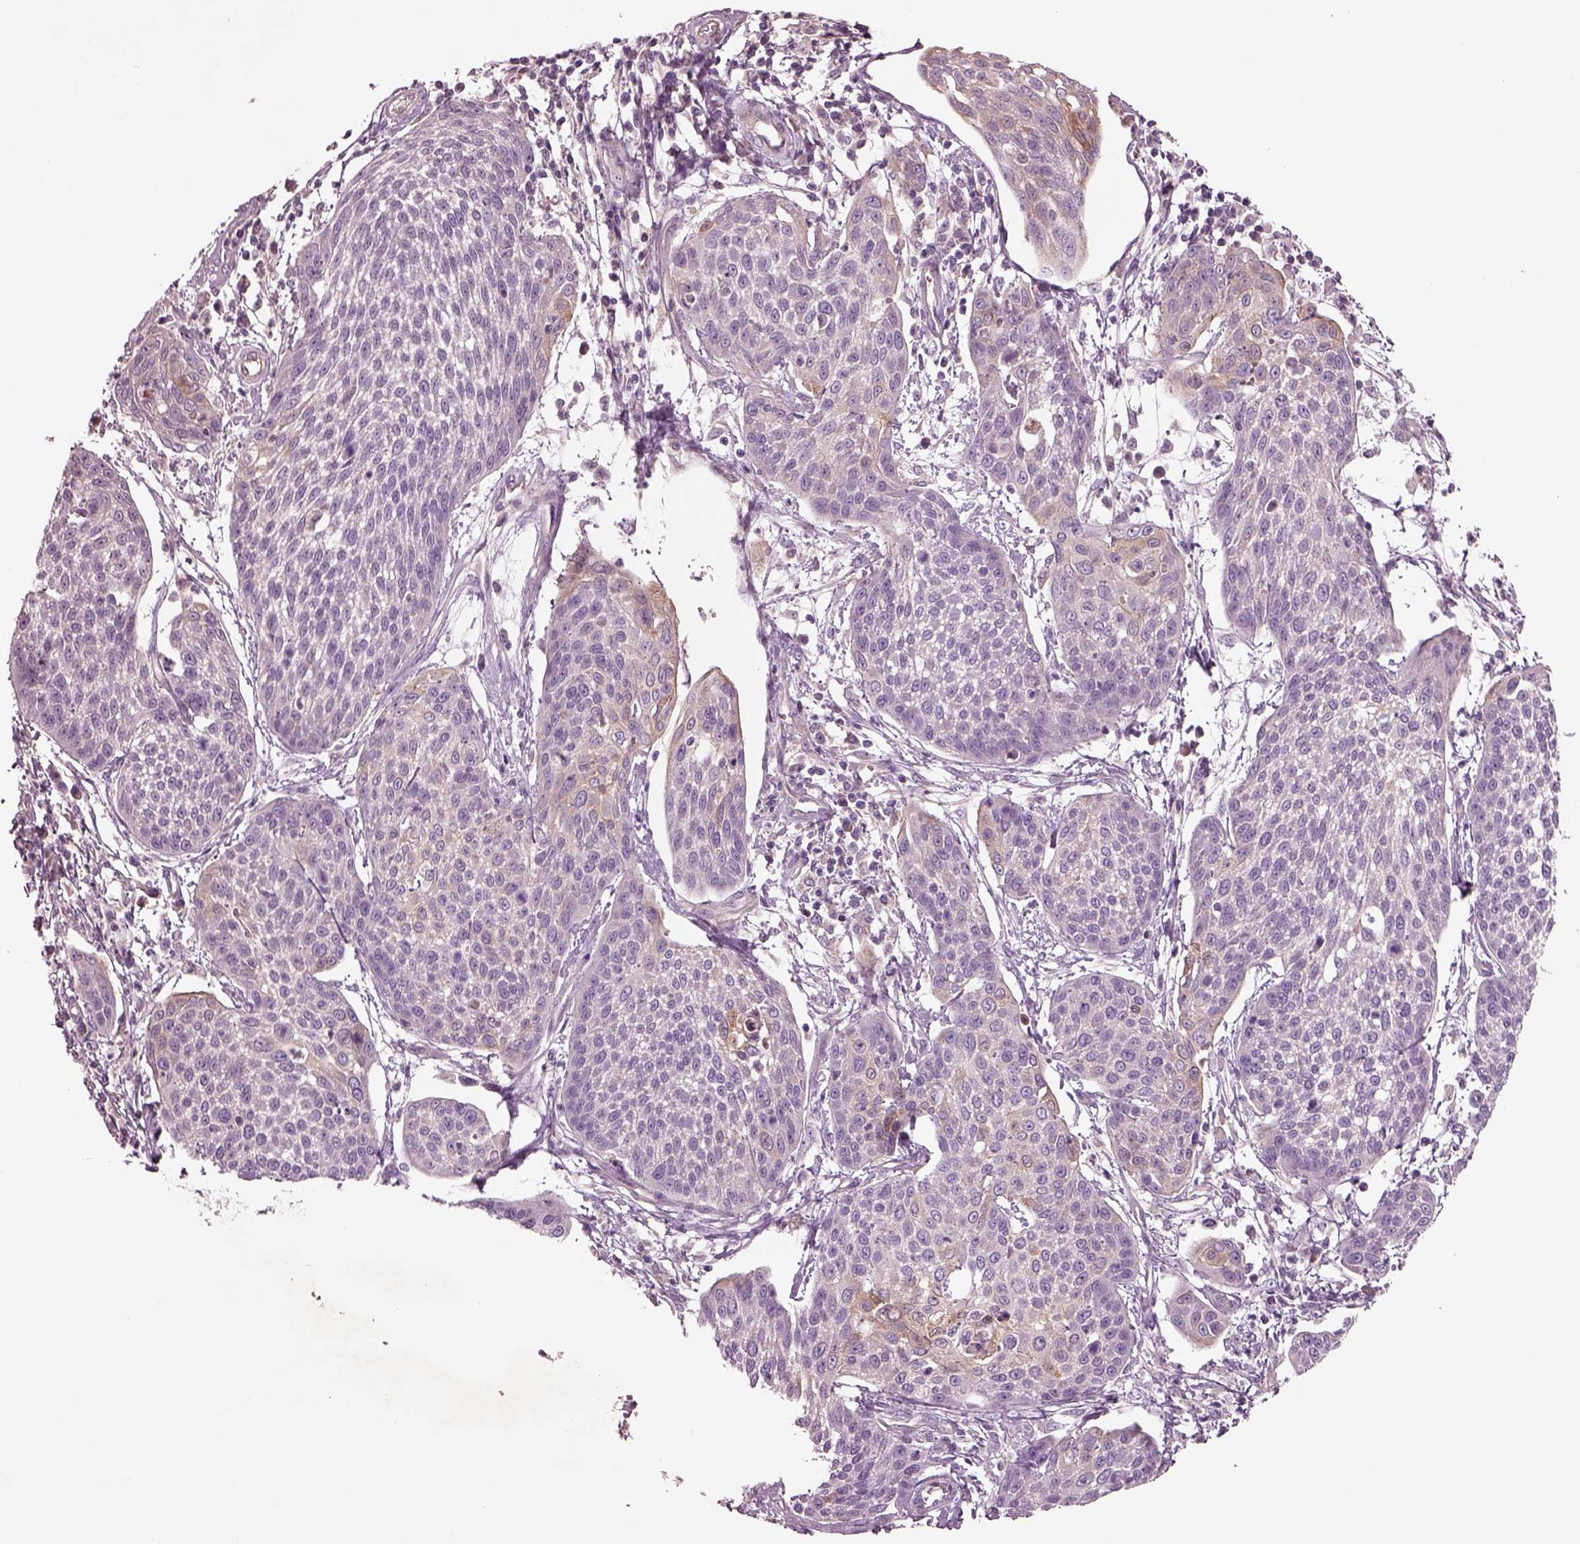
{"staining": {"intensity": "negative", "quantity": "none", "location": "none"}, "tissue": "cervical cancer", "cell_type": "Tumor cells", "image_type": "cancer", "snomed": [{"axis": "morphology", "description": "Squamous cell carcinoma, NOS"}, {"axis": "topography", "description": "Cervix"}], "caption": "Micrograph shows no protein staining in tumor cells of cervical squamous cell carcinoma tissue.", "gene": "DUOXA2", "patient": {"sex": "female", "age": 34}}